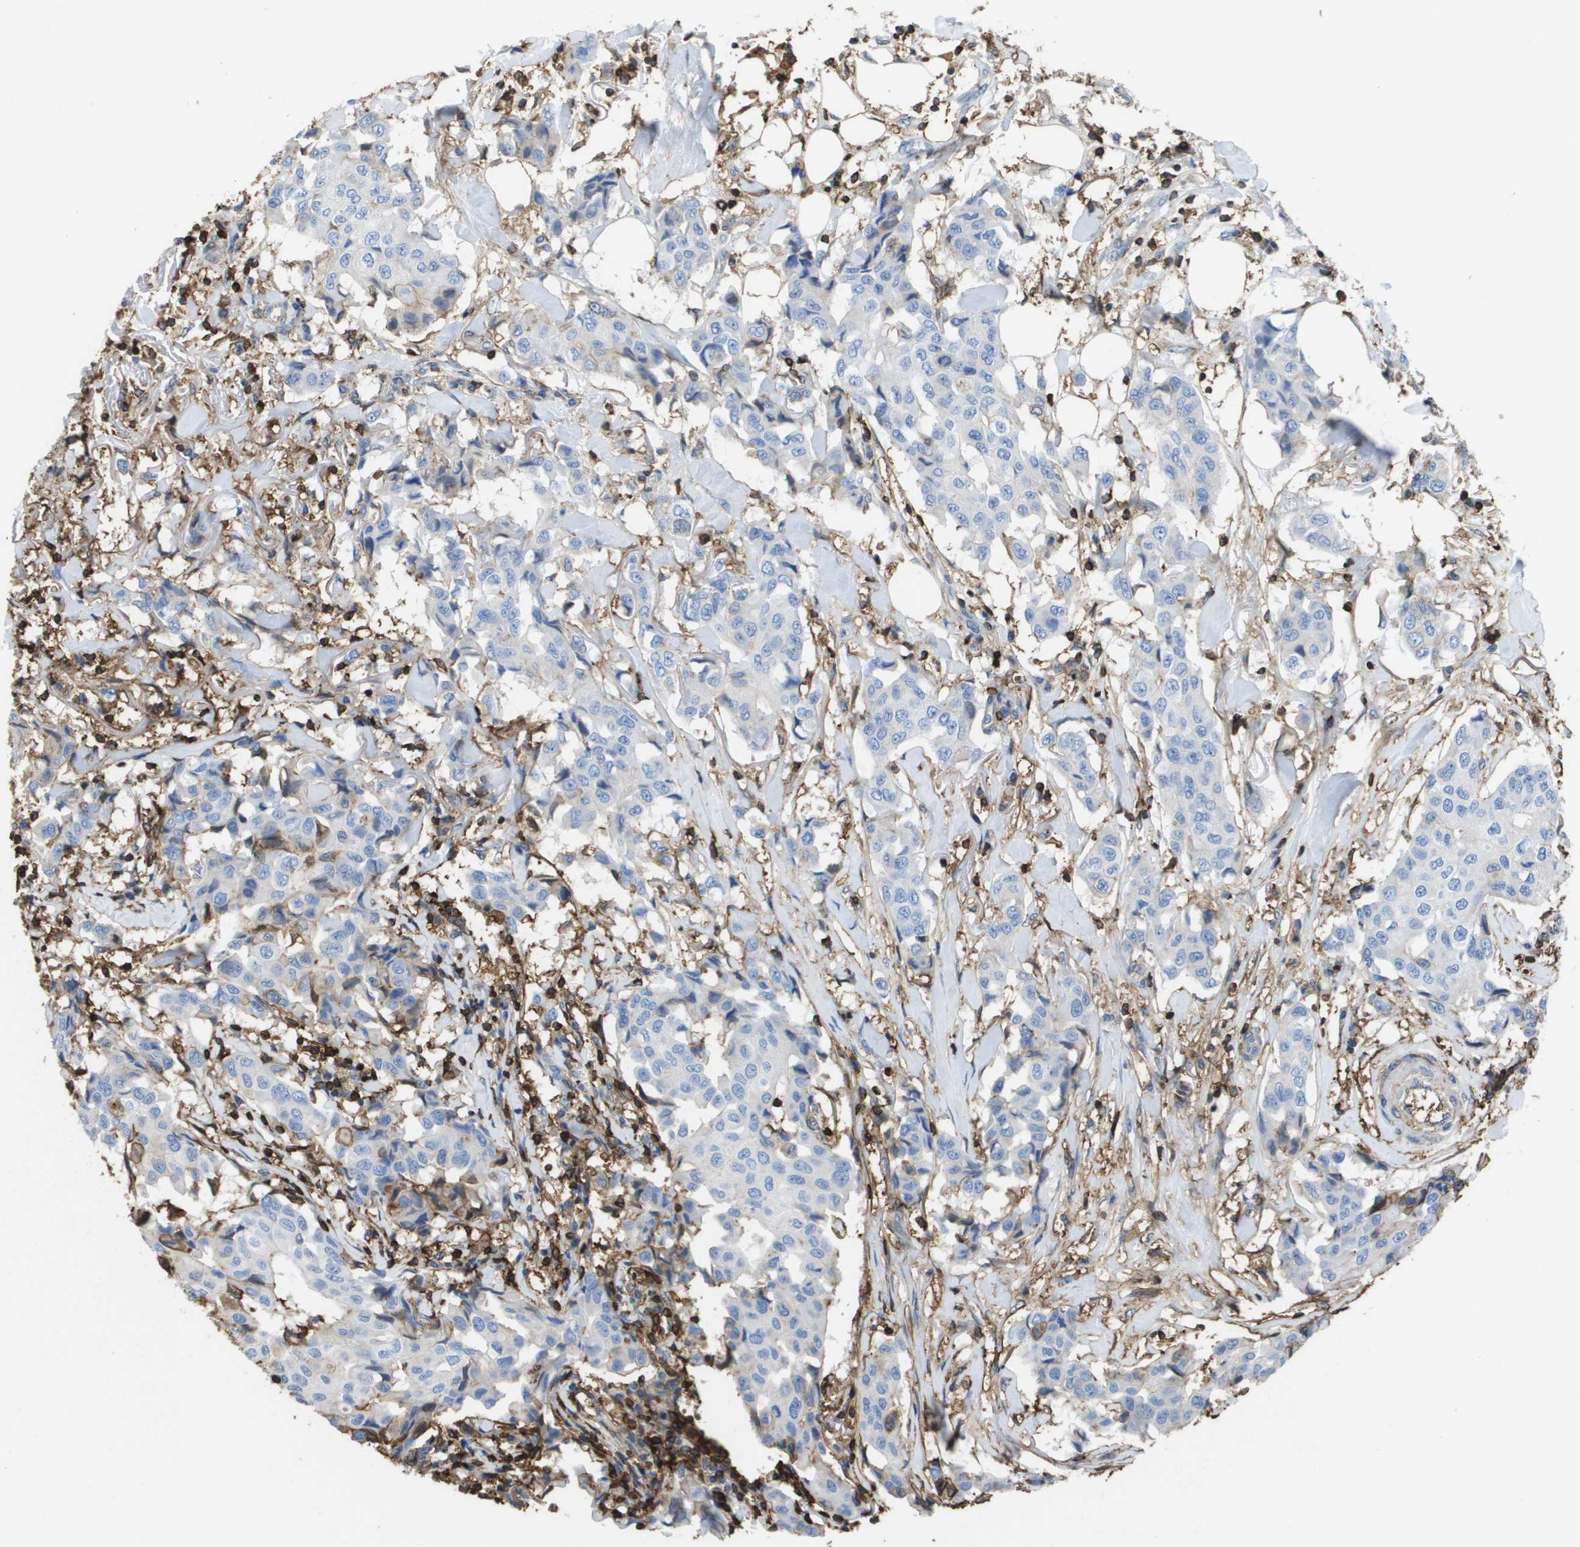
{"staining": {"intensity": "negative", "quantity": "none", "location": "none"}, "tissue": "breast cancer", "cell_type": "Tumor cells", "image_type": "cancer", "snomed": [{"axis": "morphology", "description": "Duct carcinoma"}, {"axis": "topography", "description": "Breast"}], "caption": "Tumor cells are negative for protein expression in human breast cancer (invasive ductal carcinoma). The staining was performed using DAB (3,3'-diaminobenzidine) to visualize the protein expression in brown, while the nuclei were stained in blue with hematoxylin (Magnification: 20x).", "gene": "PASK", "patient": {"sex": "female", "age": 80}}